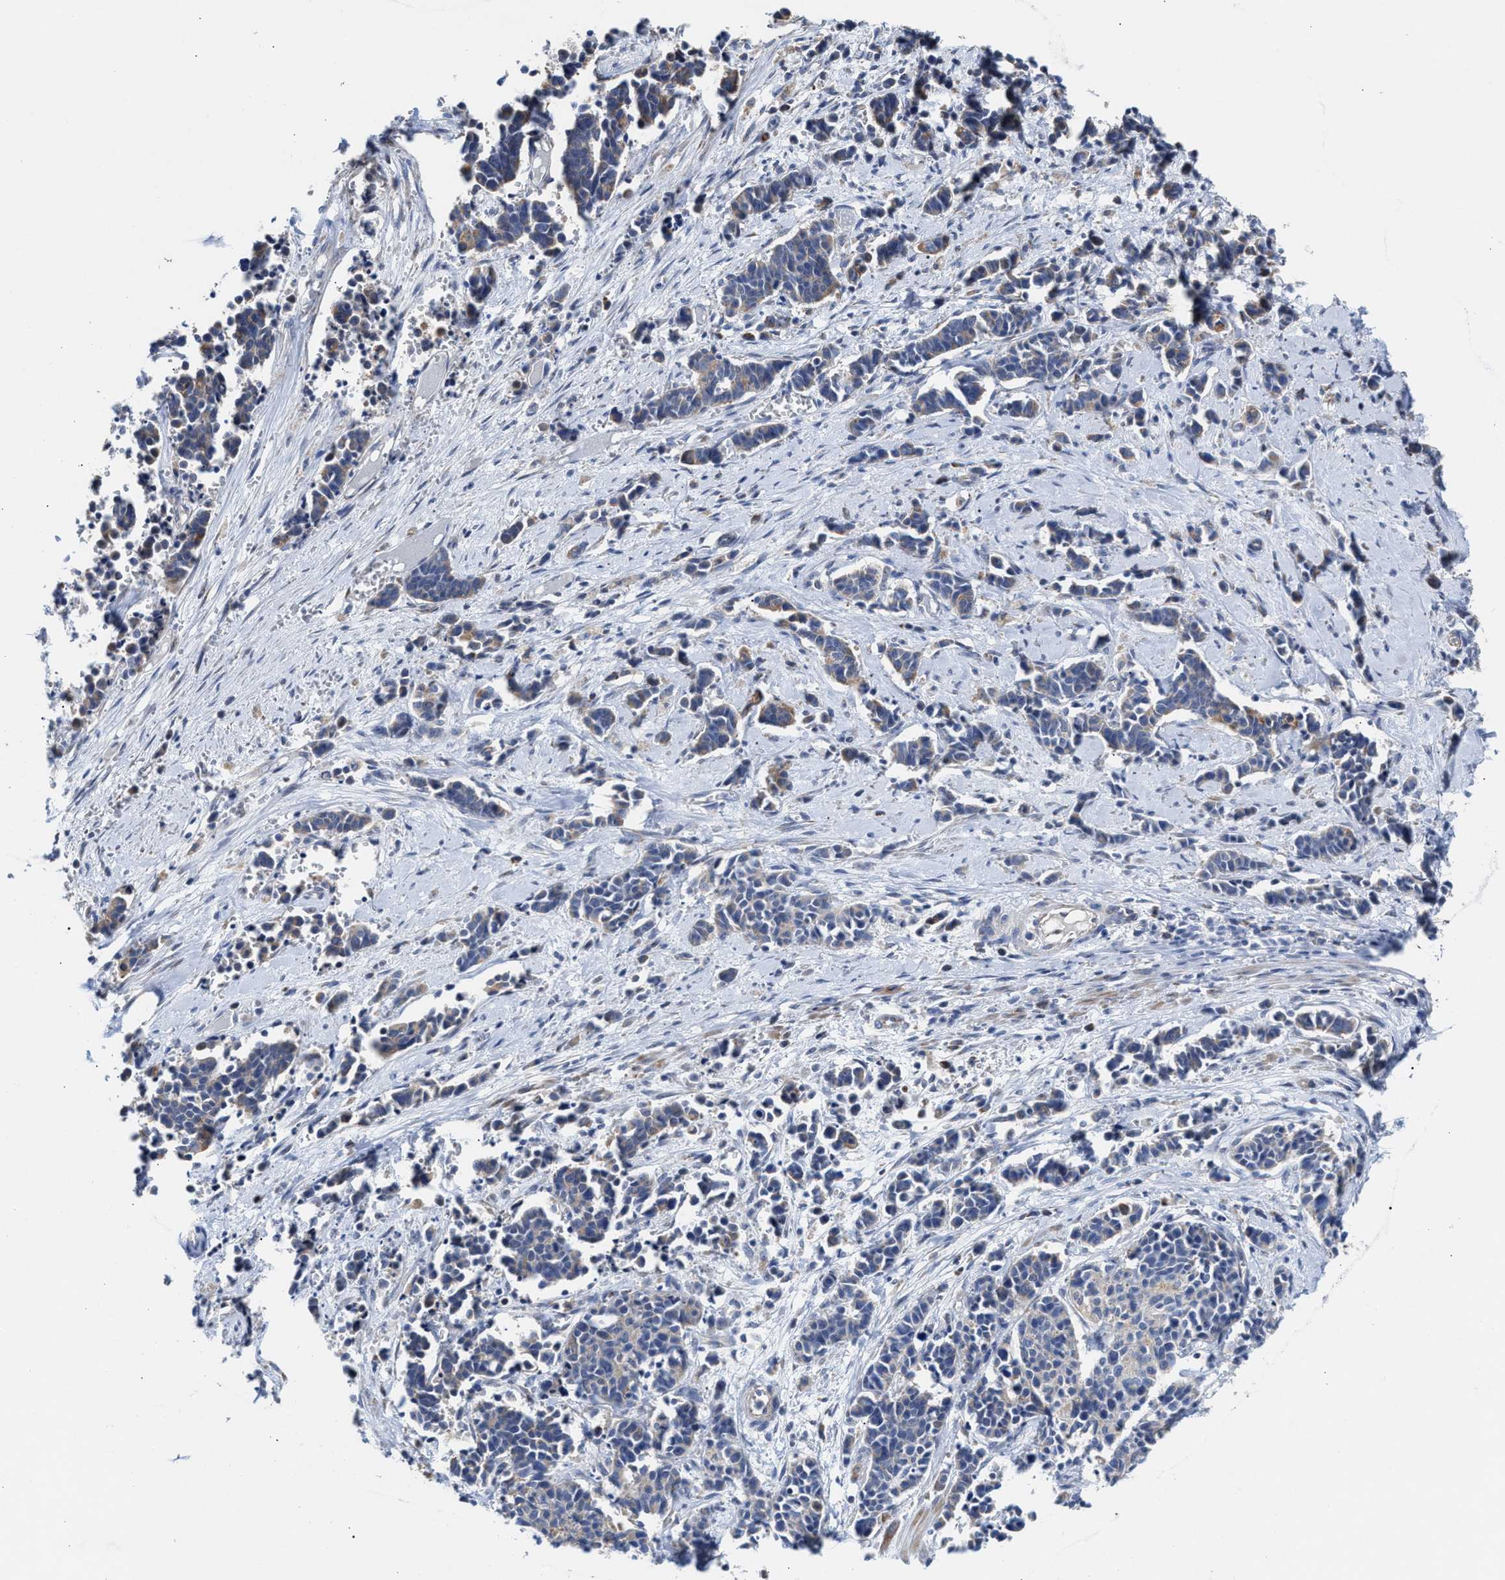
{"staining": {"intensity": "negative", "quantity": "none", "location": "none"}, "tissue": "cervical cancer", "cell_type": "Tumor cells", "image_type": "cancer", "snomed": [{"axis": "morphology", "description": "Squamous cell carcinoma, NOS"}, {"axis": "topography", "description": "Cervix"}], "caption": "The immunohistochemistry (IHC) histopathology image has no significant positivity in tumor cells of squamous cell carcinoma (cervical) tissue.", "gene": "JAG1", "patient": {"sex": "female", "age": 35}}